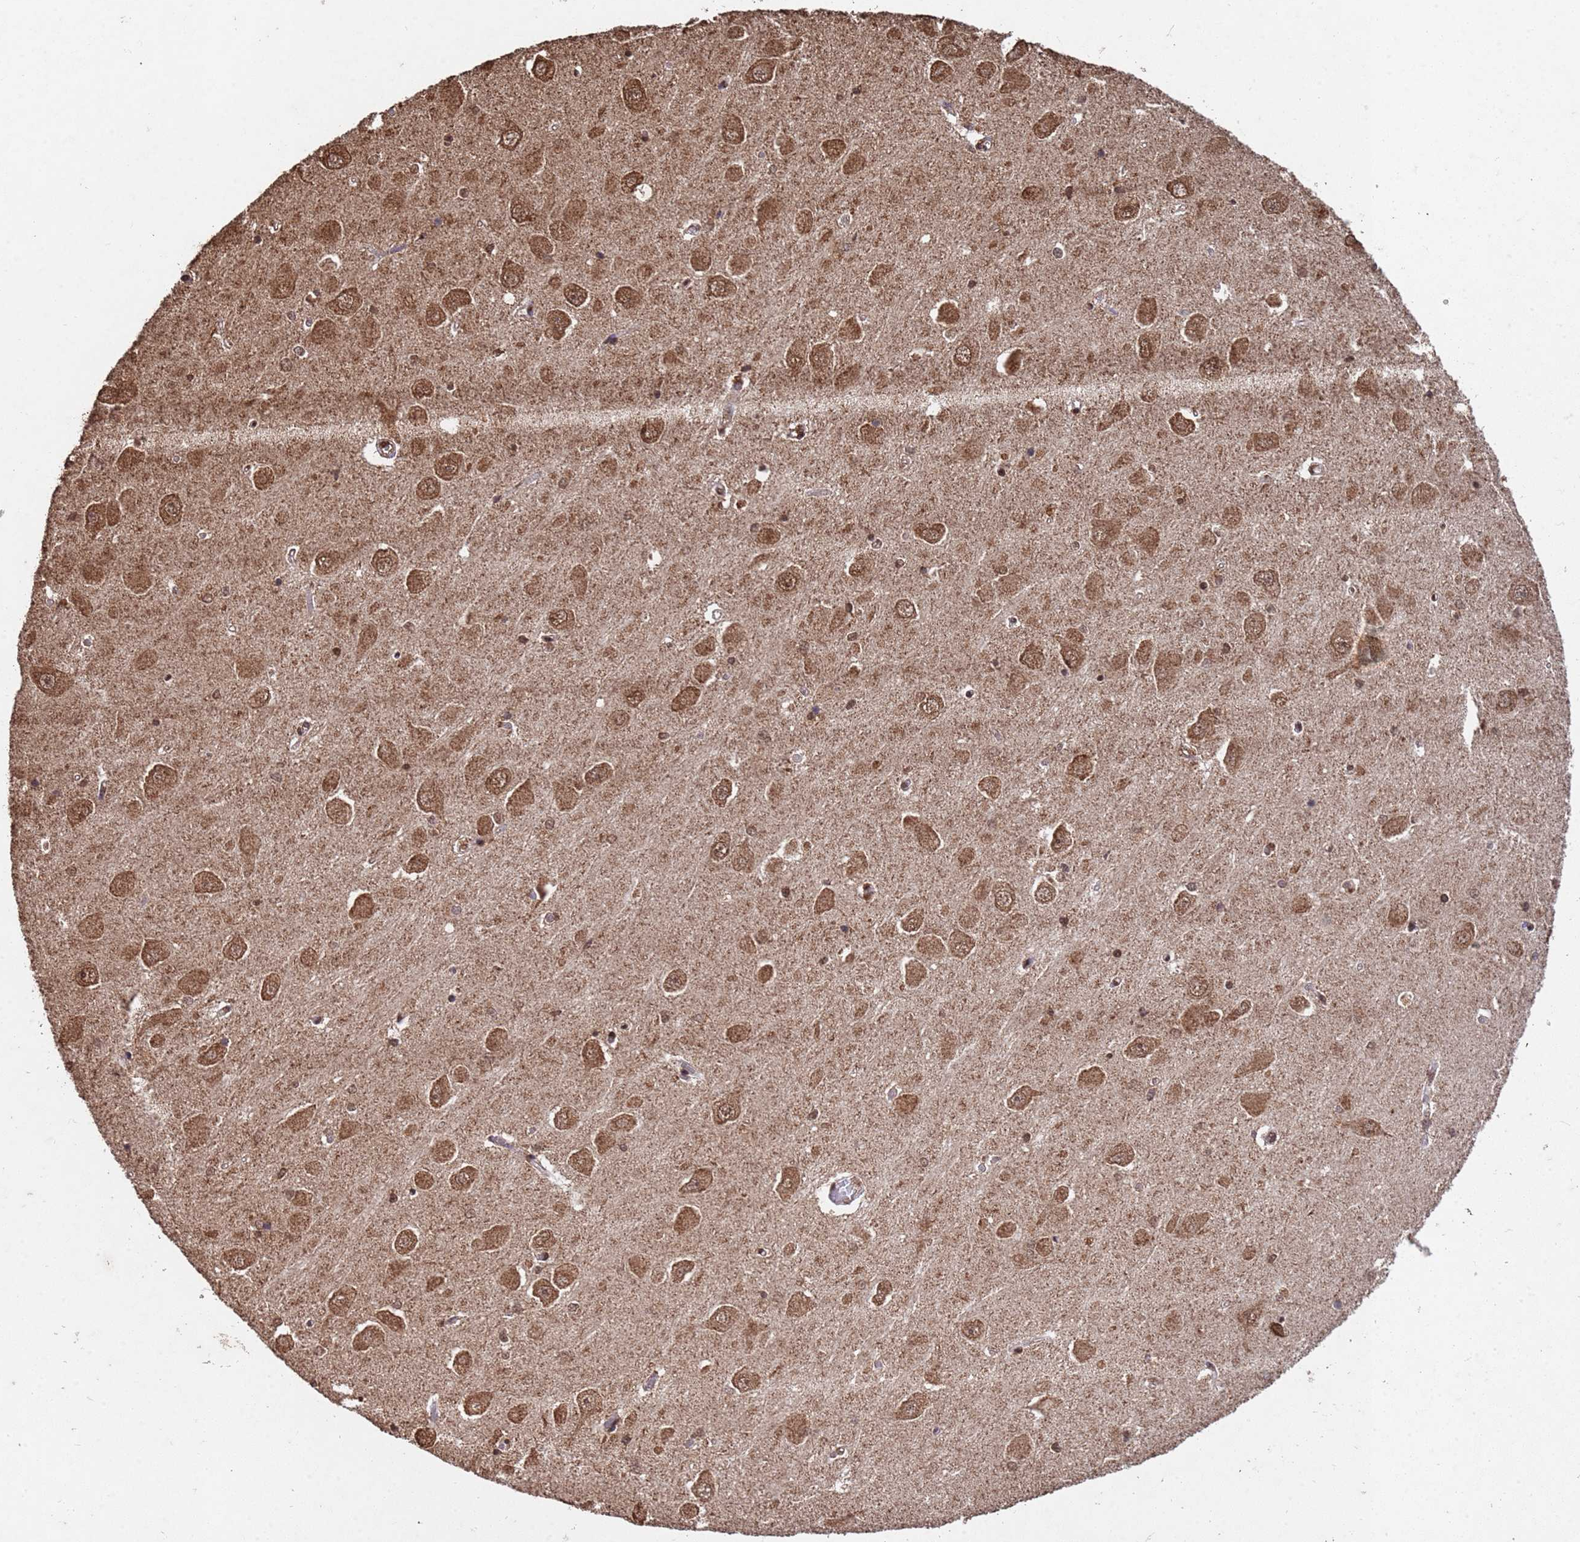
{"staining": {"intensity": "moderate", "quantity": "25%-75%", "location": "nuclear"}, "tissue": "hippocampus", "cell_type": "Glial cells", "image_type": "normal", "snomed": [{"axis": "morphology", "description": "Normal tissue, NOS"}, {"axis": "topography", "description": "Hippocampus"}], "caption": "Immunohistochemical staining of normal hippocampus demonstrates medium levels of moderate nuclear positivity in approximately 25%-75% of glial cells.", "gene": "HDAC10", "patient": {"sex": "male", "age": 45}}